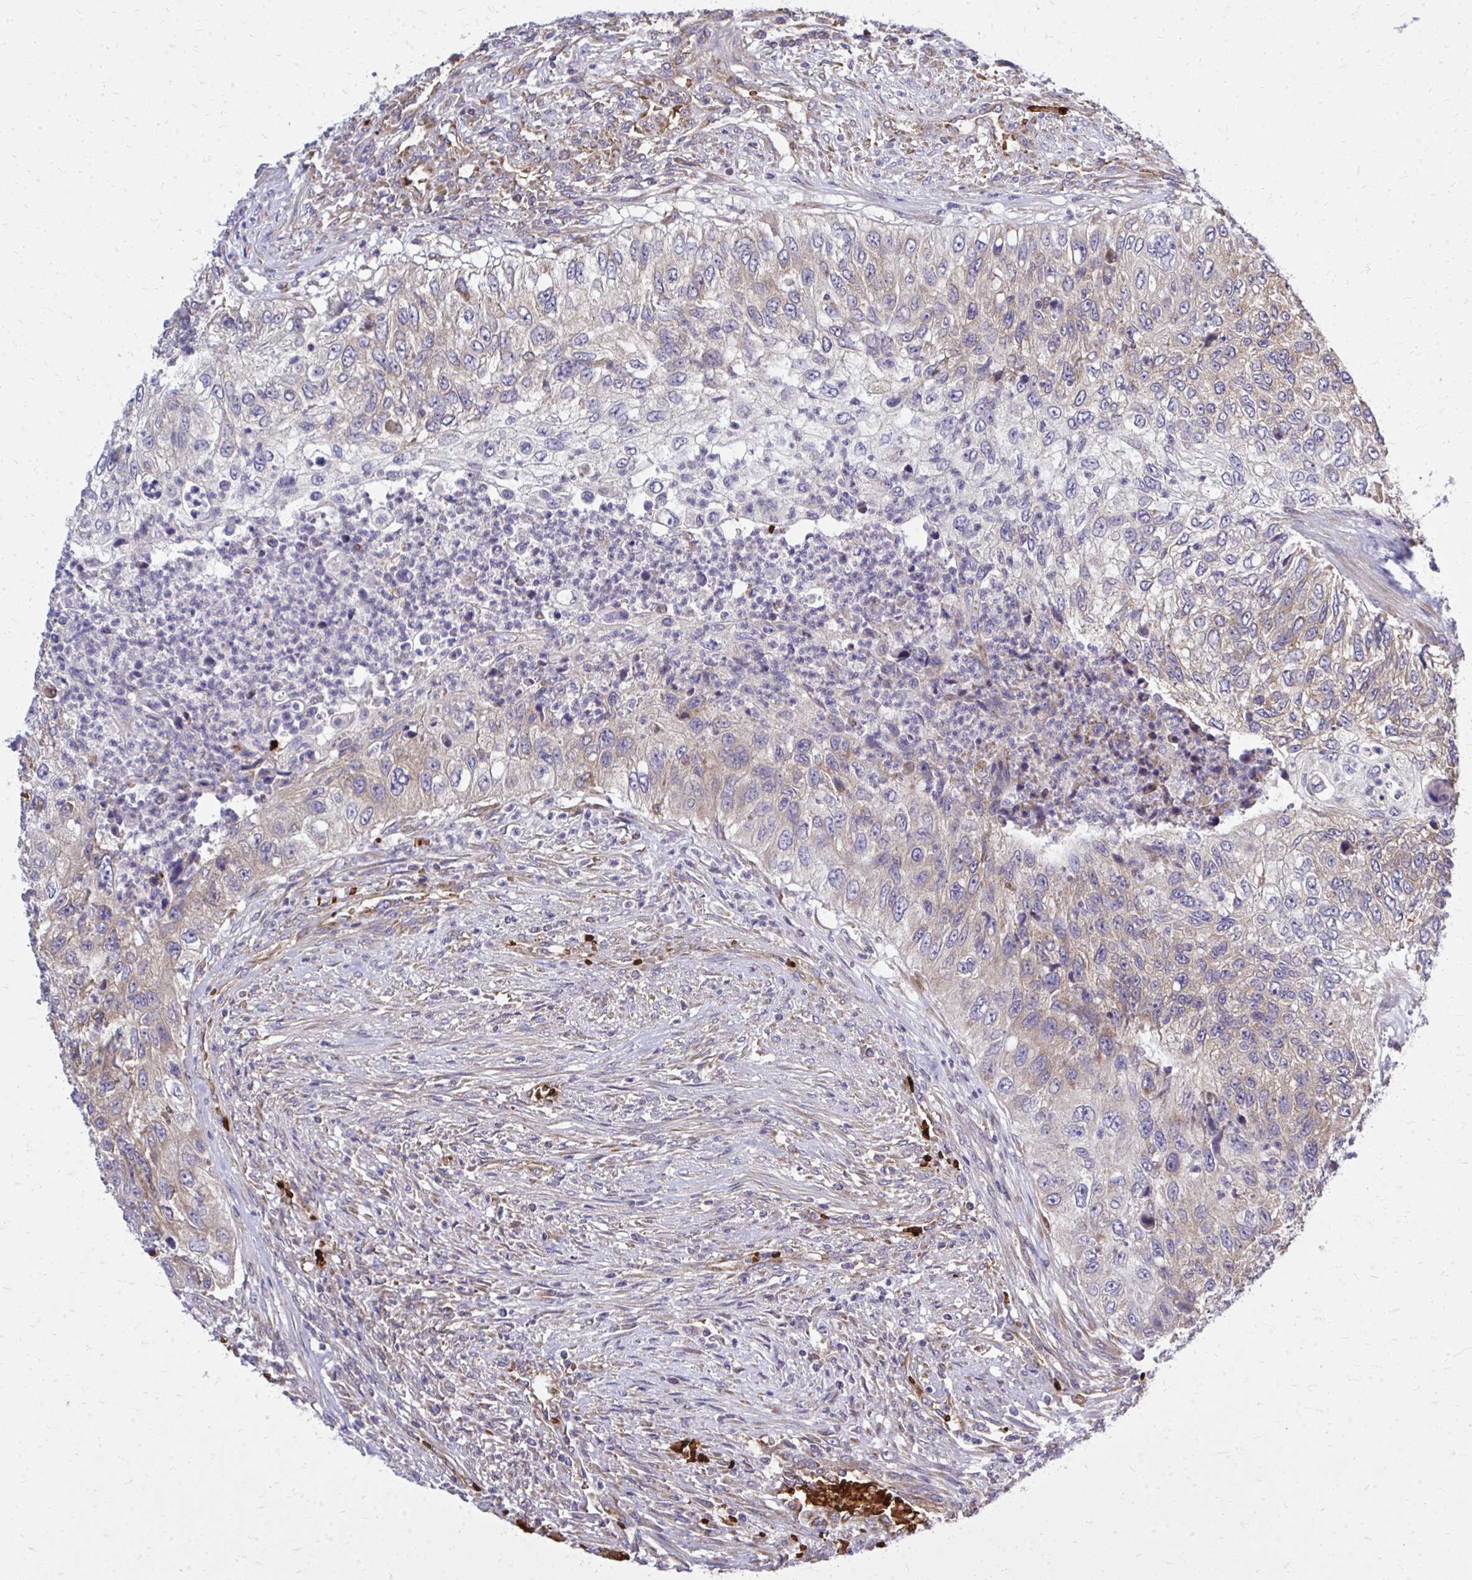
{"staining": {"intensity": "weak", "quantity": "25%-75%", "location": "cytoplasmic/membranous"}, "tissue": "urothelial cancer", "cell_type": "Tumor cells", "image_type": "cancer", "snomed": [{"axis": "morphology", "description": "Urothelial carcinoma, High grade"}, {"axis": "topography", "description": "Urinary bladder"}], "caption": "Protein expression analysis of human urothelial cancer reveals weak cytoplasmic/membranous staining in approximately 25%-75% of tumor cells. The staining was performed using DAB to visualize the protein expression in brown, while the nuclei were stained in blue with hematoxylin (Magnification: 20x).", "gene": "PDK4", "patient": {"sex": "female", "age": 60}}